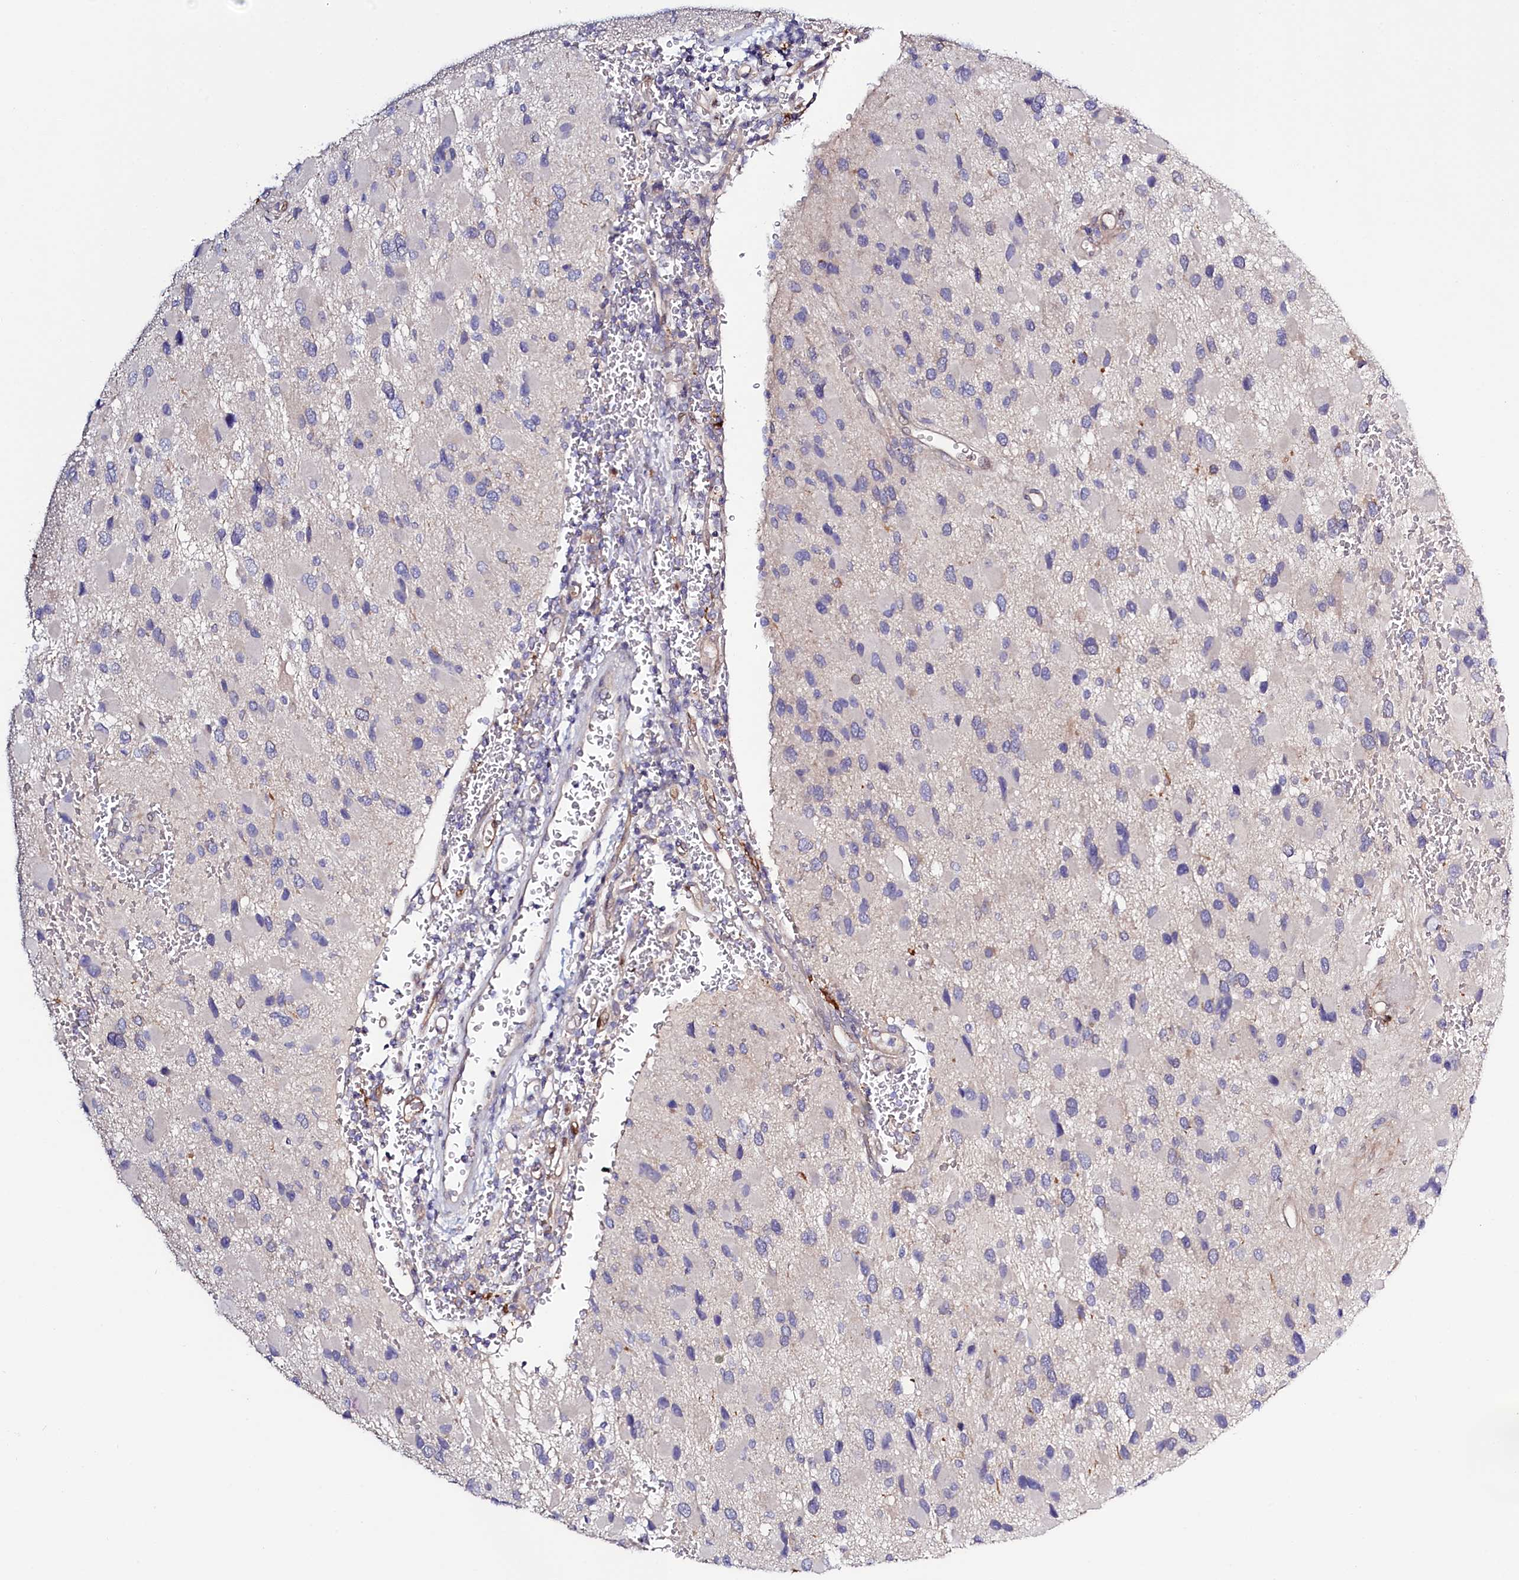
{"staining": {"intensity": "negative", "quantity": "none", "location": "none"}, "tissue": "glioma", "cell_type": "Tumor cells", "image_type": "cancer", "snomed": [{"axis": "morphology", "description": "Glioma, malignant, High grade"}, {"axis": "topography", "description": "Brain"}], "caption": "Photomicrograph shows no protein expression in tumor cells of glioma tissue. Nuclei are stained in blue.", "gene": "PDE6D", "patient": {"sex": "male", "age": 53}}